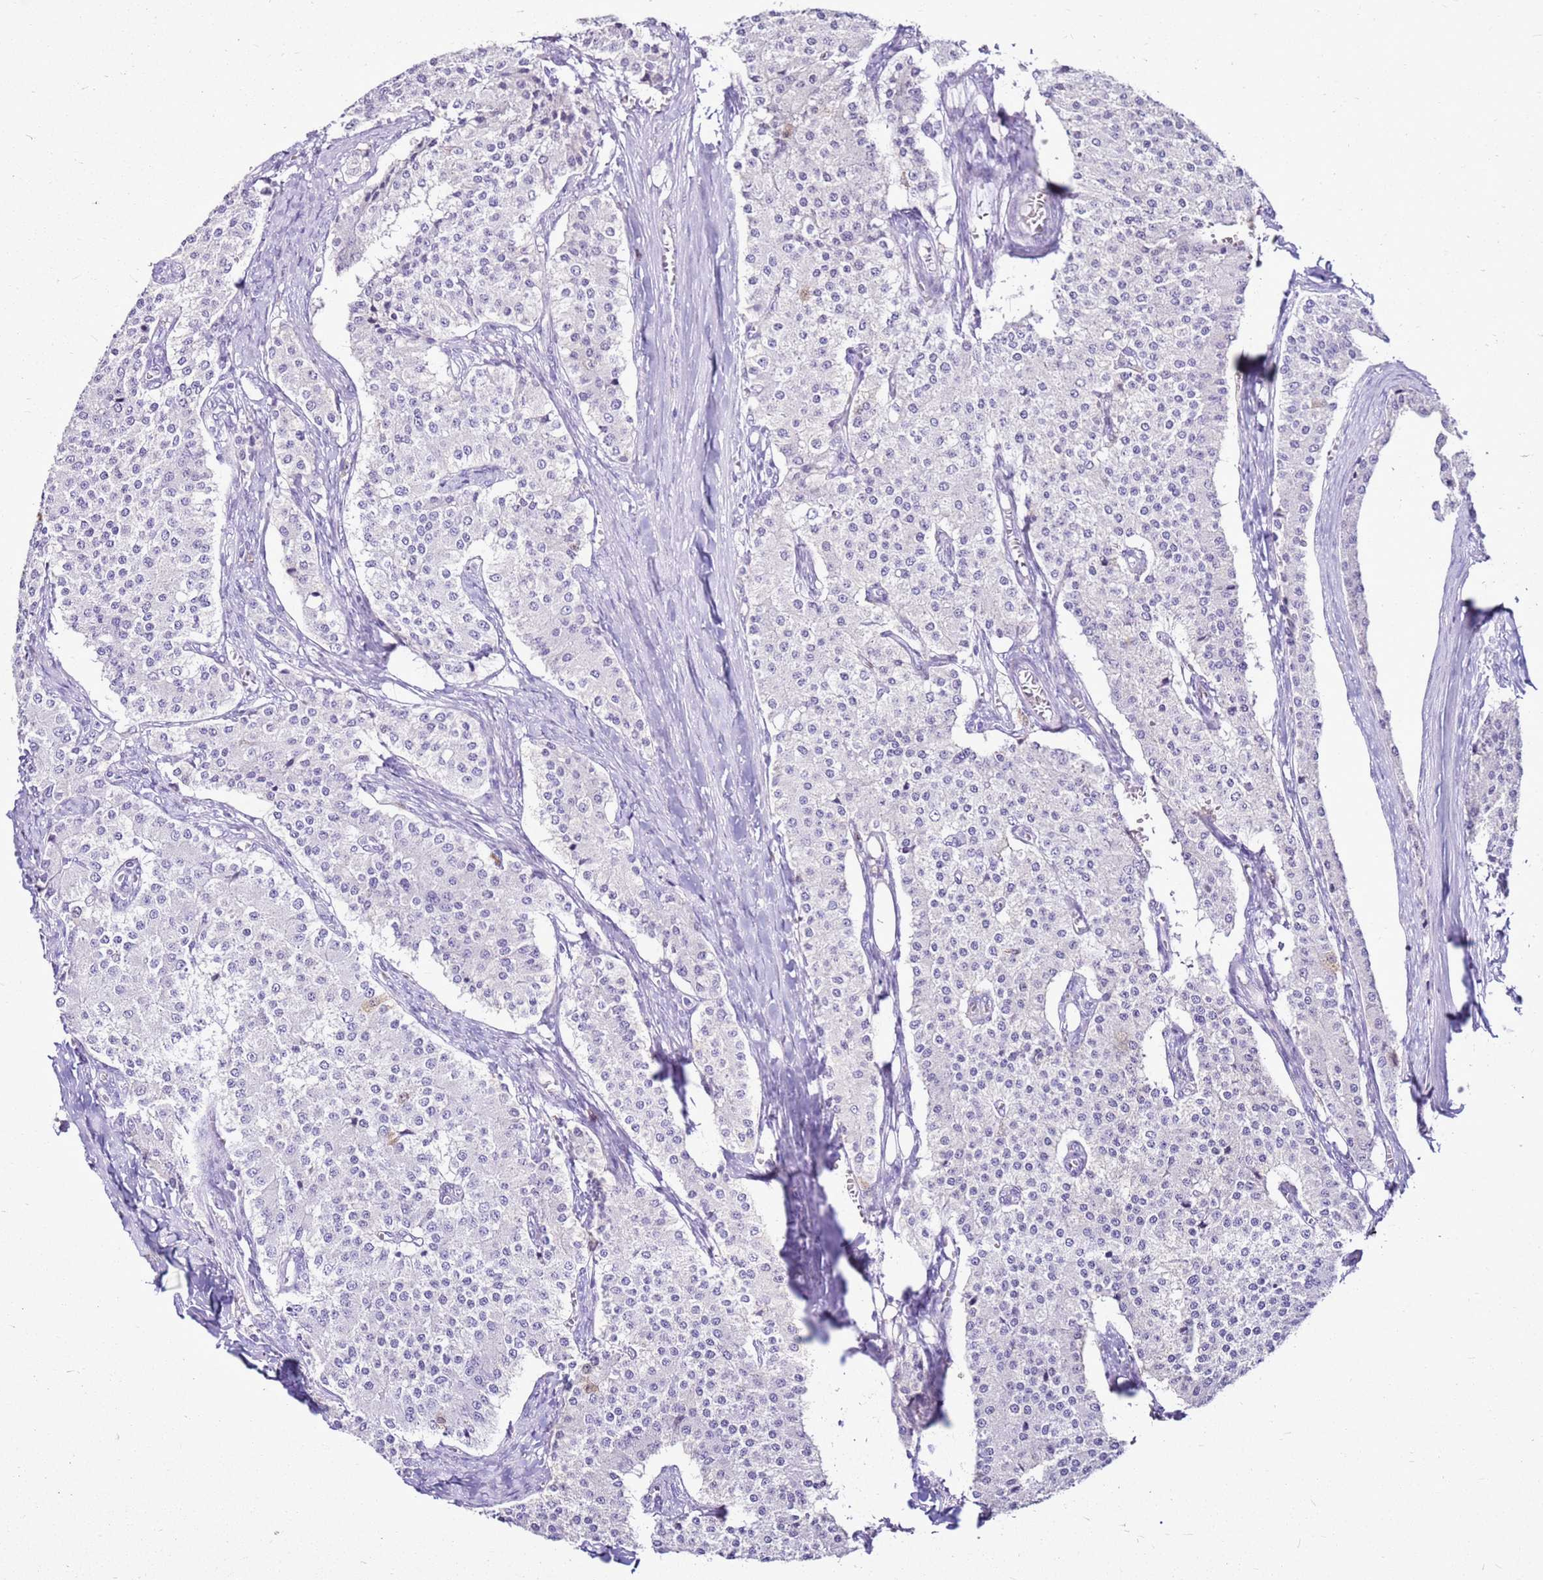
{"staining": {"intensity": "negative", "quantity": "none", "location": "none"}, "tissue": "carcinoid", "cell_type": "Tumor cells", "image_type": "cancer", "snomed": [{"axis": "morphology", "description": "Carcinoid, malignant, NOS"}, {"axis": "topography", "description": "Colon"}], "caption": "An image of human malignant carcinoid is negative for staining in tumor cells.", "gene": "SPC25", "patient": {"sex": "female", "age": 52}}